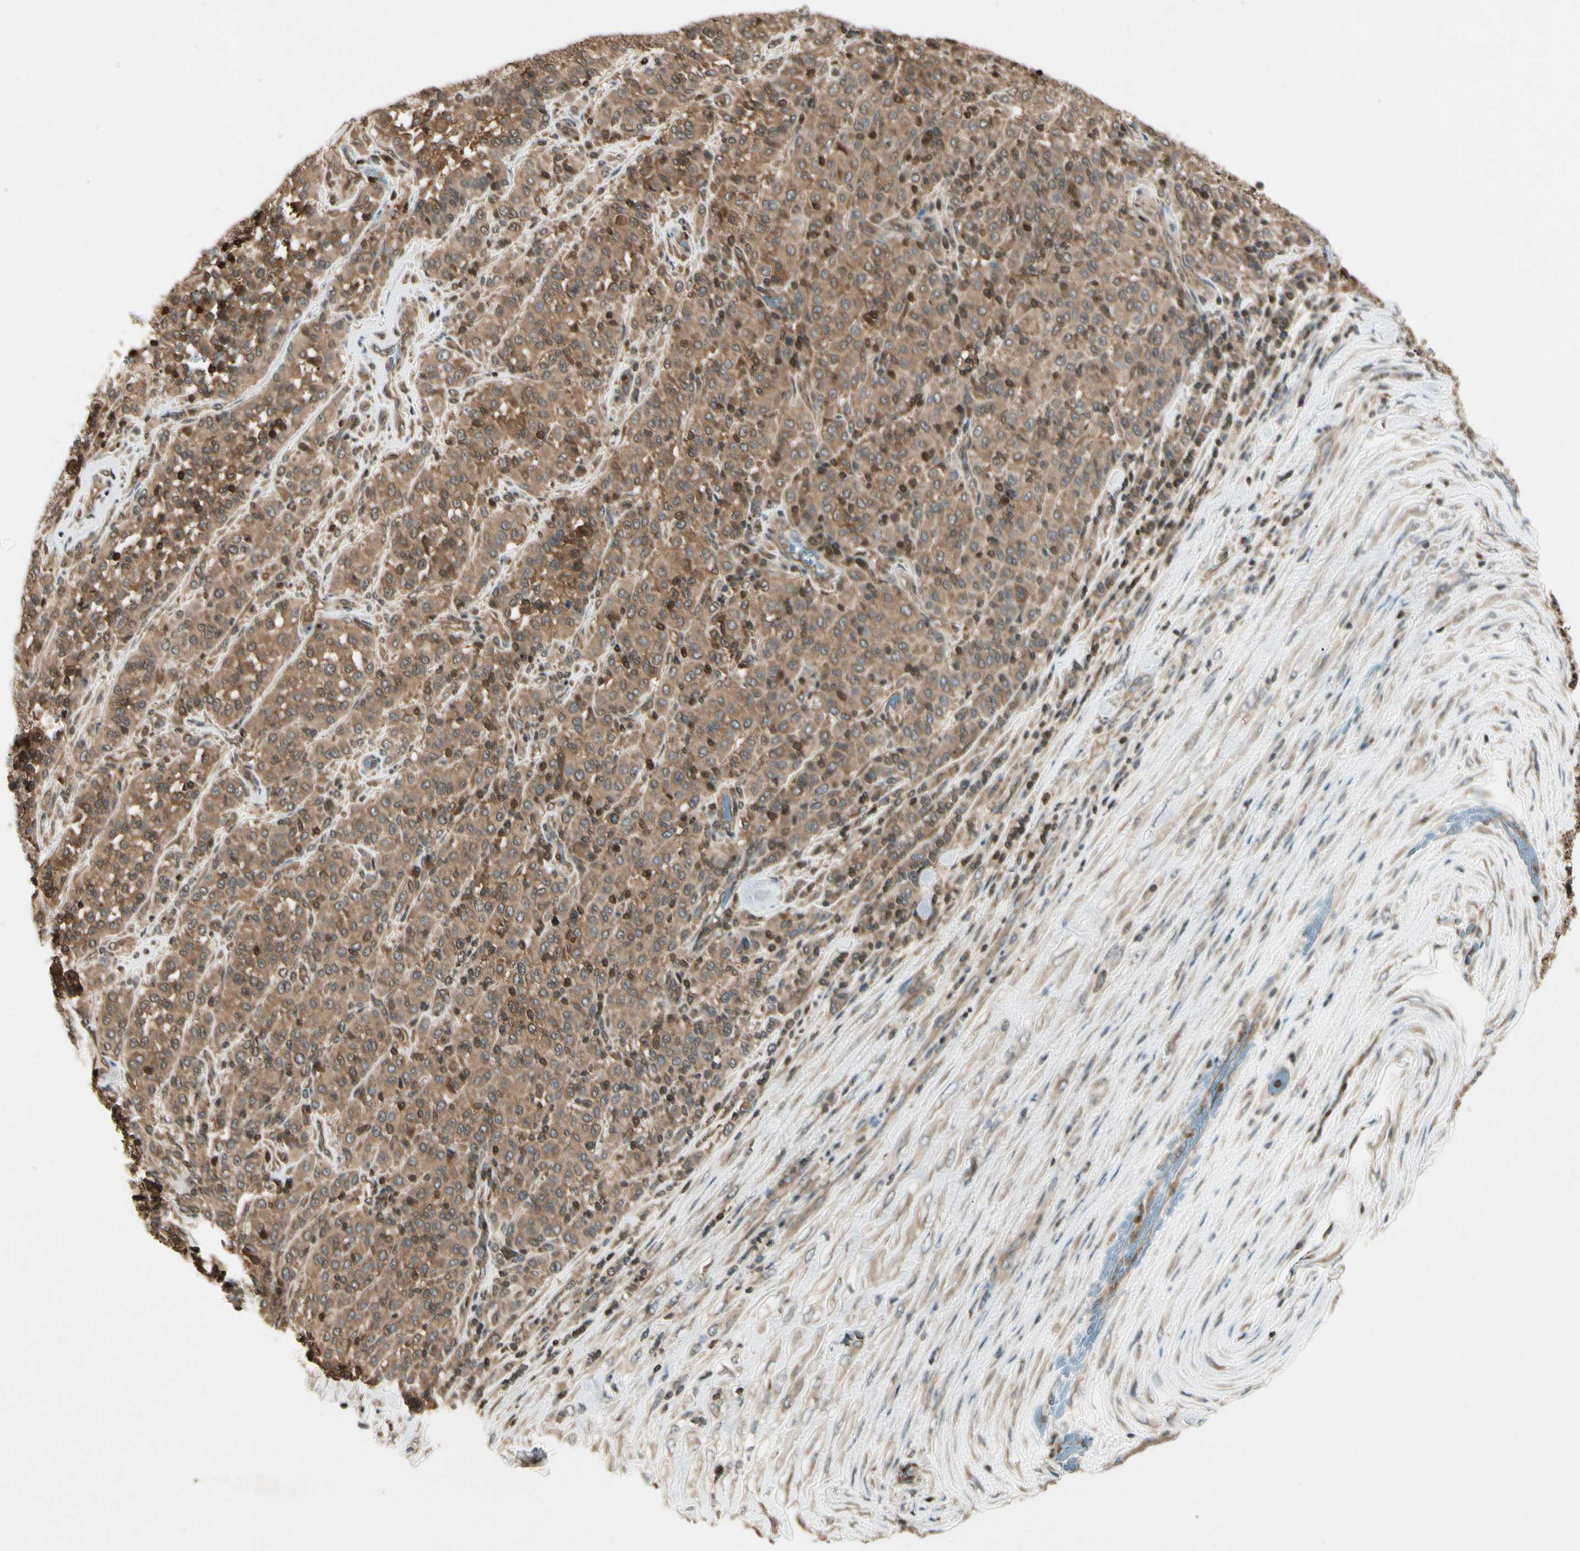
{"staining": {"intensity": "moderate", "quantity": ">75%", "location": "cytoplasmic/membranous"}, "tissue": "melanoma", "cell_type": "Tumor cells", "image_type": "cancer", "snomed": [{"axis": "morphology", "description": "Malignant melanoma, Metastatic site"}, {"axis": "topography", "description": "Pancreas"}], "caption": "IHC photomicrograph of melanoma stained for a protein (brown), which demonstrates medium levels of moderate cytoplasmic/membranous expression in about >75% of tumor cells.", "gene": "YWHAQ", "patient": {"sex": "female", "age": 30}}